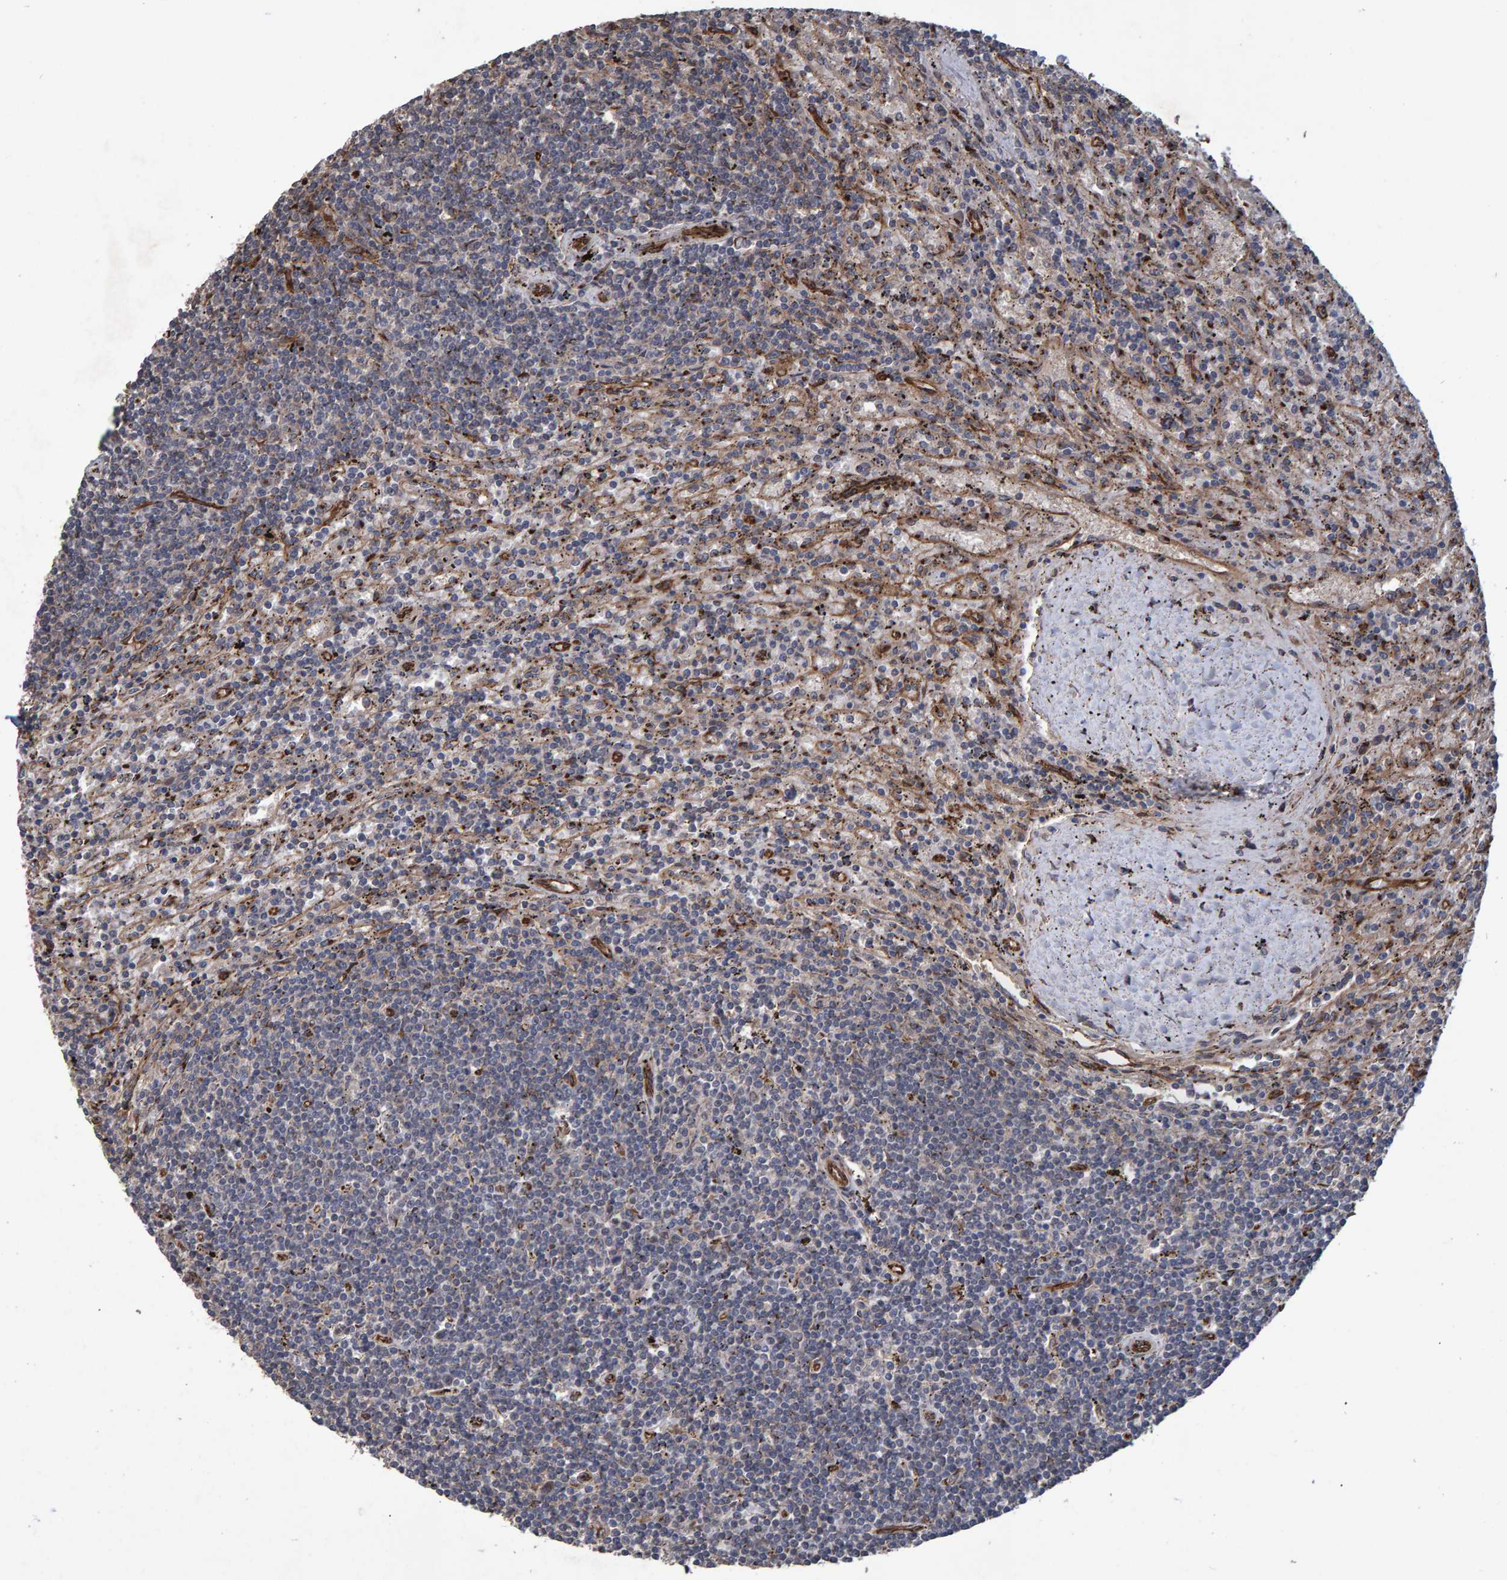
{"staining": {"intensity": "negative", "quantity": "none", "location": "none"}, "tissue": "lymphoma", "cell_type": "Tumor cells", "image_type": "cancer", "snomed": [{"axis": "morphology", "description": "Malignant lymphoma, non-Hodgkin's type, Low grade"}, {"axis": "topography", "description": "Spleen"}], "caption": "DAB (3,3'-diaminobenzidine) immunohistochemical staining of human malignant lymphoma, non-Hodgkin's type (low-grade) shows no significant staining in tumor cells.", "gene": "TRIM68", "patient": {"sex": "male", "age": 76}}